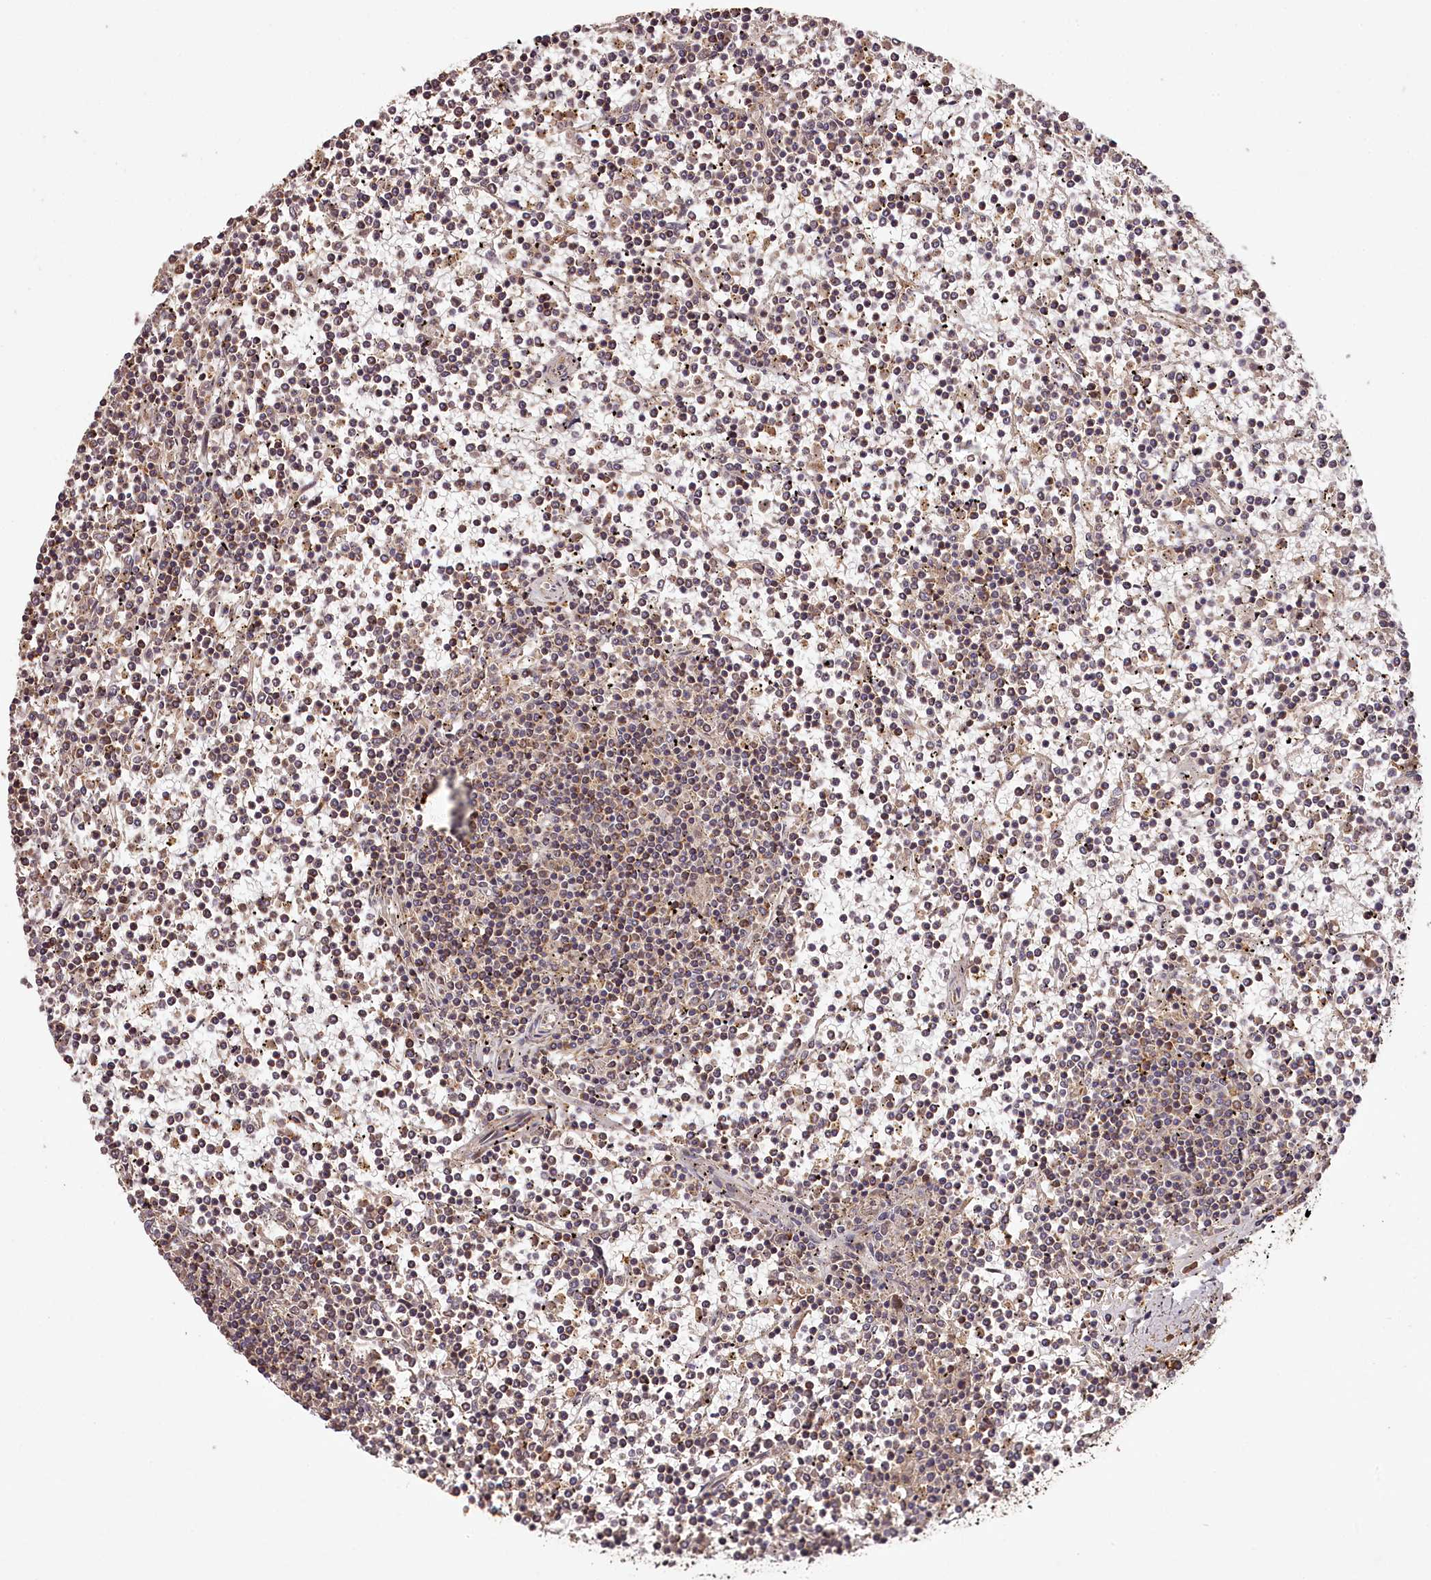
{"staining": {"intensity": "weak", "quantity": "<25%", "location": "cytoplasmic/membranous"}, "tissue": "lymphoma", "cell_type": "Tumor cells", "image_type": "cancer", "snomed": [{"axis": "morphology", "description": "Malignant lymphoma, non-Hodgkin's type, Low grade"}, {"axis": "topography", "description": "Spleen"}], "caption": "A high-resolution histopathology image shows IHC staining of lymphoma, which reveals no significant positivity in tumor cells.", "gene": "TTC12", "patient": {"sex": "female", "age": 19}}